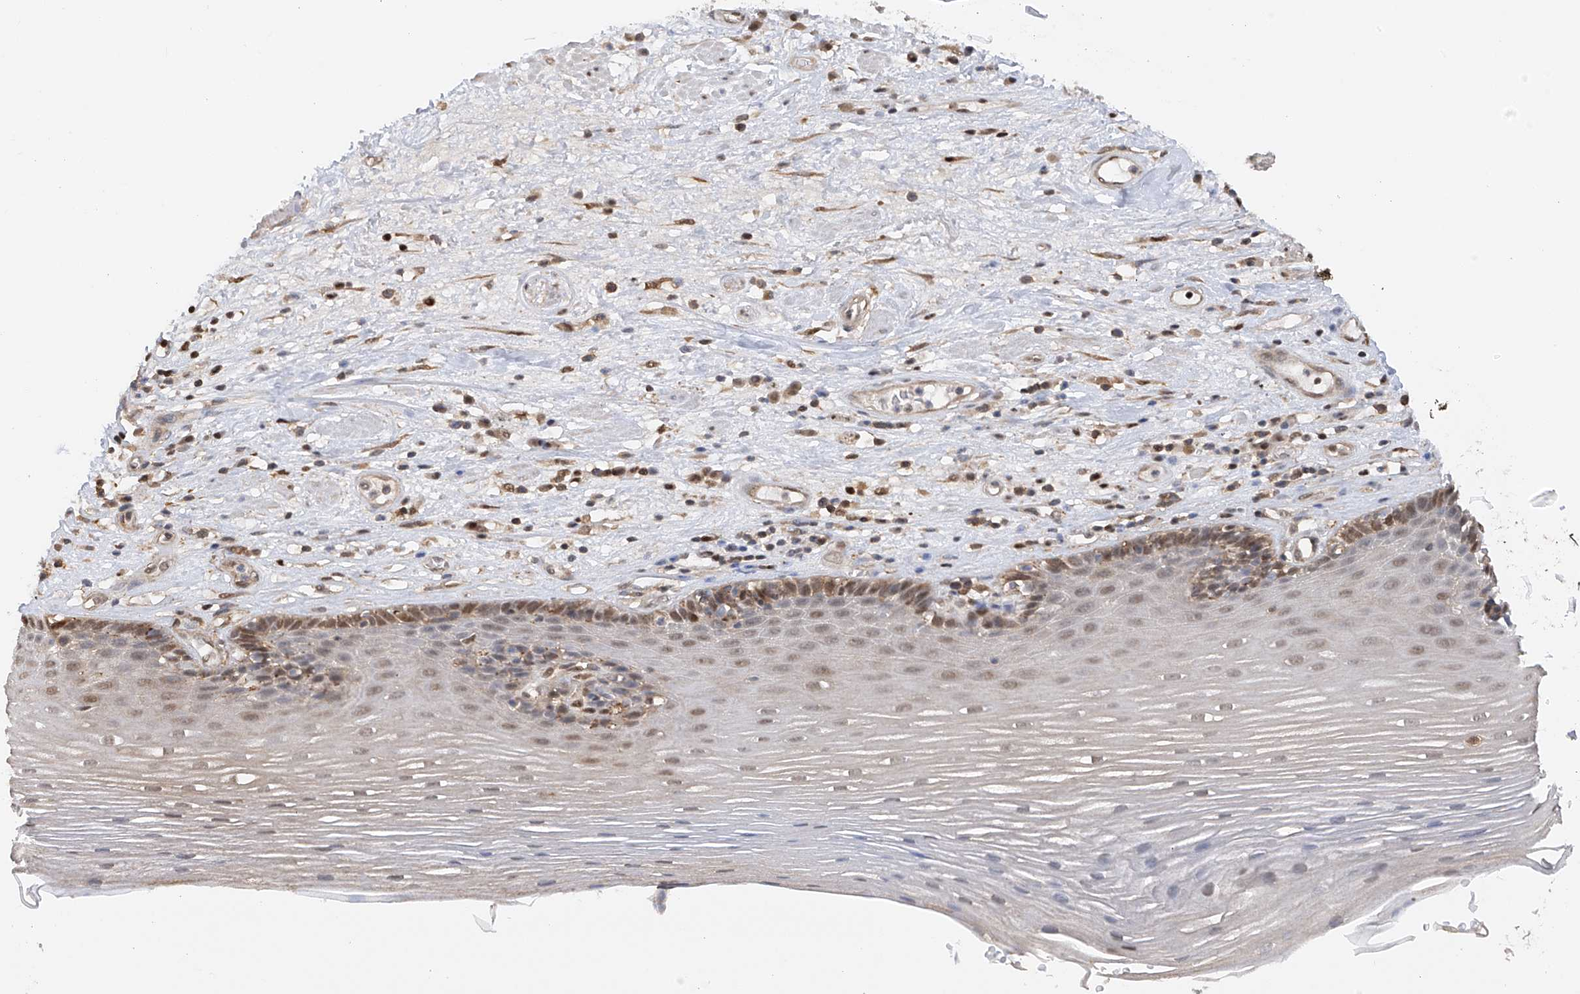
{"staining": {"intensity": "moderate", "quantity": "<25%", "location": "nuclear"}, "tissue": "esophagus", "cell_type": "Squamous epithelial cells", "image_type": "normal", "snomed": [{"axis": "morphology", "description": "Normal tissue, NOS"}, {"axis": "topography", "description": "Esophagus"}], "caption": "This is a histology image of immunohistochemistry (IHC) staining of benign esophagus, which shows moderate staining in the nuclear of squamous epithelial cells.", "gene": "PMM1", "patient": {"sex": "male", "age": 62}}